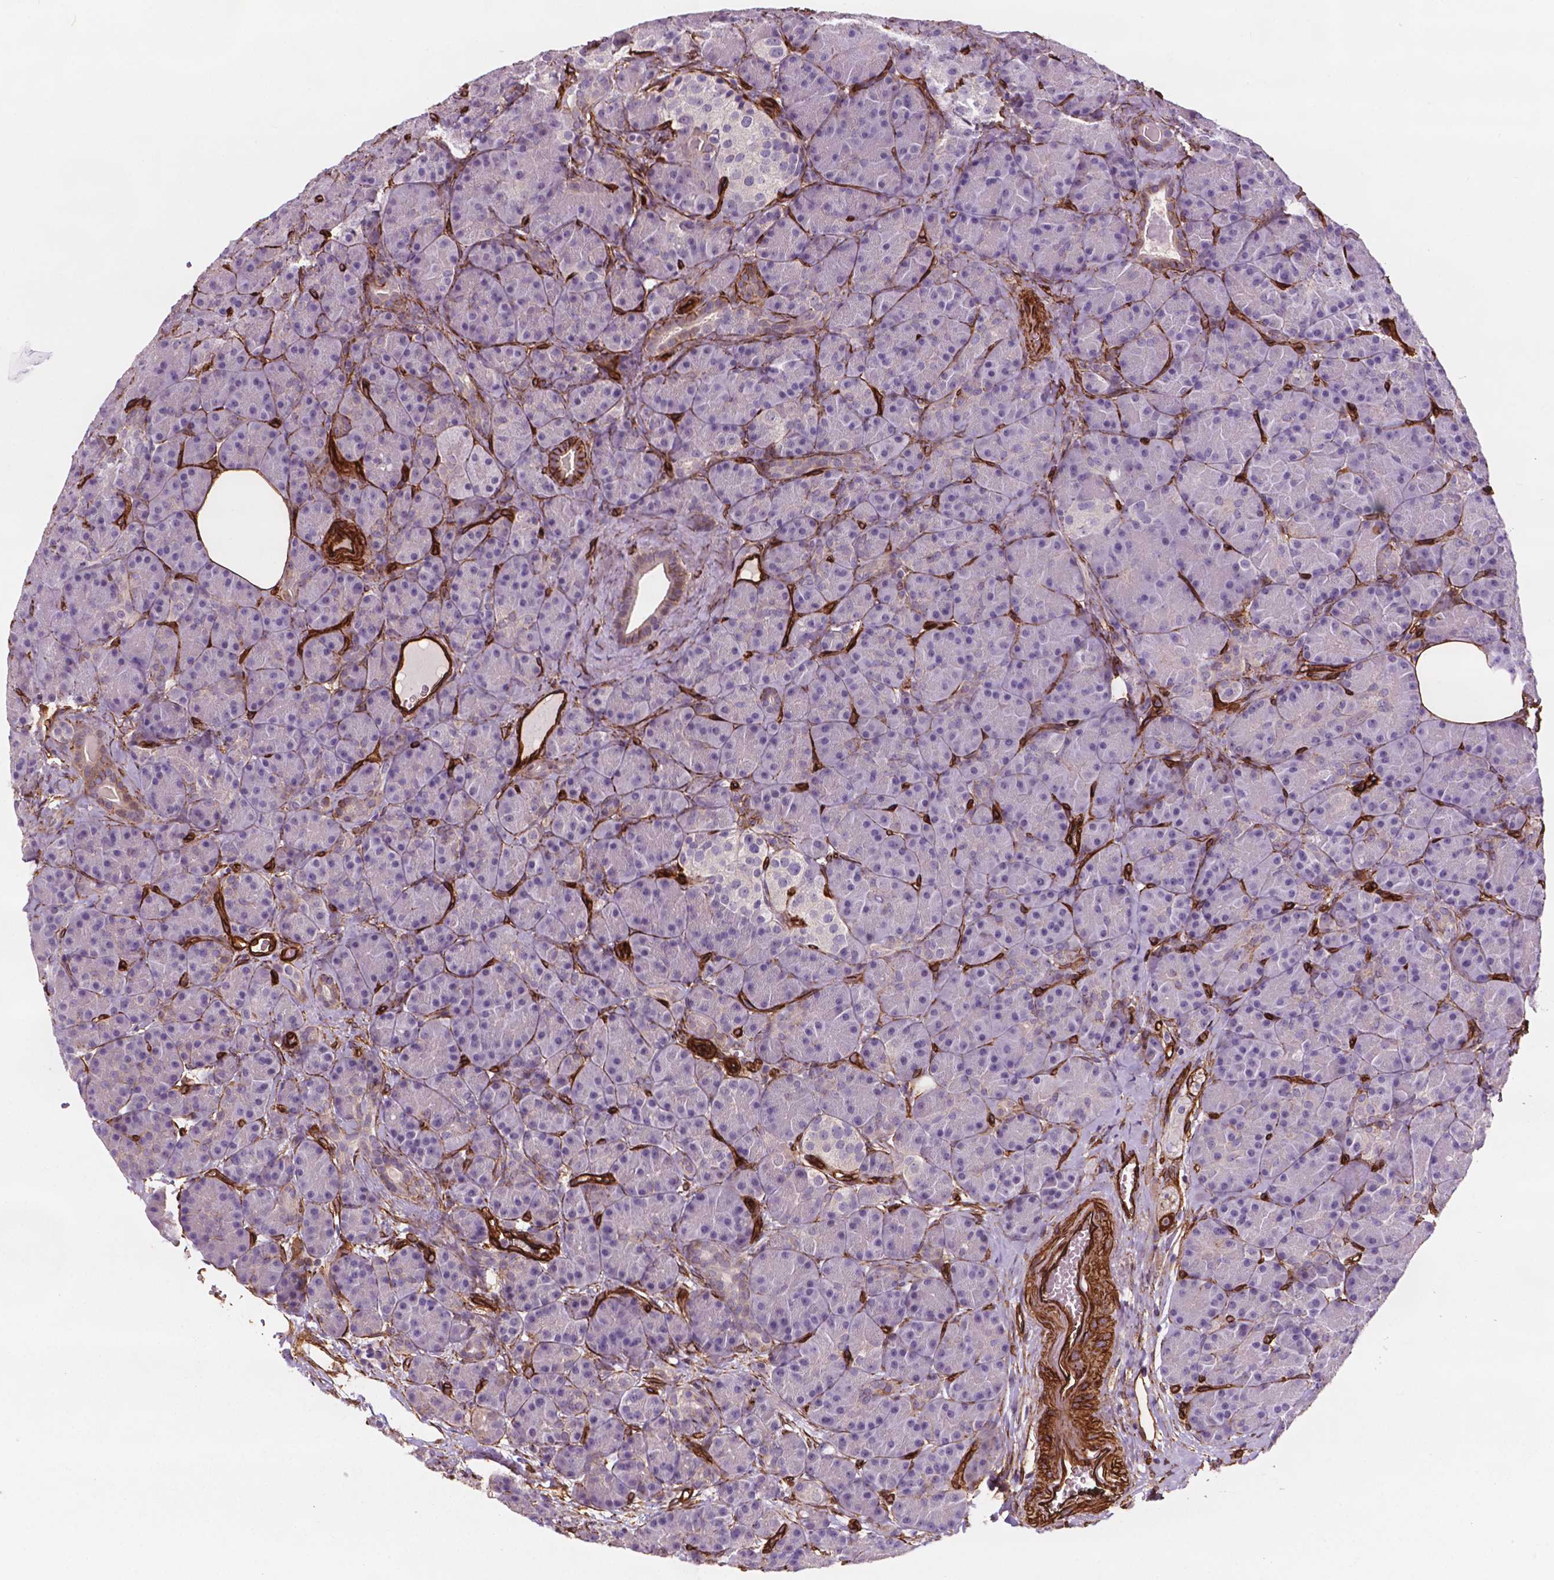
{"staining": {"intensity": "strong", "quantity": "<25%", "location": "cytoplasmic/membranous"}, "tissue": "pancreas", "cell_type": "Exocrine glandular cells", "image_type": "normal", "snomed": [{"axis": "morphology", "description": "Normal tissue, NOS"}, {"axis": "topography", "description": "Pancreas"}], "caption": "An immunohistochemistry photomicrograph of normal tissue is shown. Protein staining in brown labels strong cytoplasmic/membranous positivity in pancreas within exocrine glandular cells.", "gene": "EGFL8", "patient": {"sex": "male", "age": 57}}